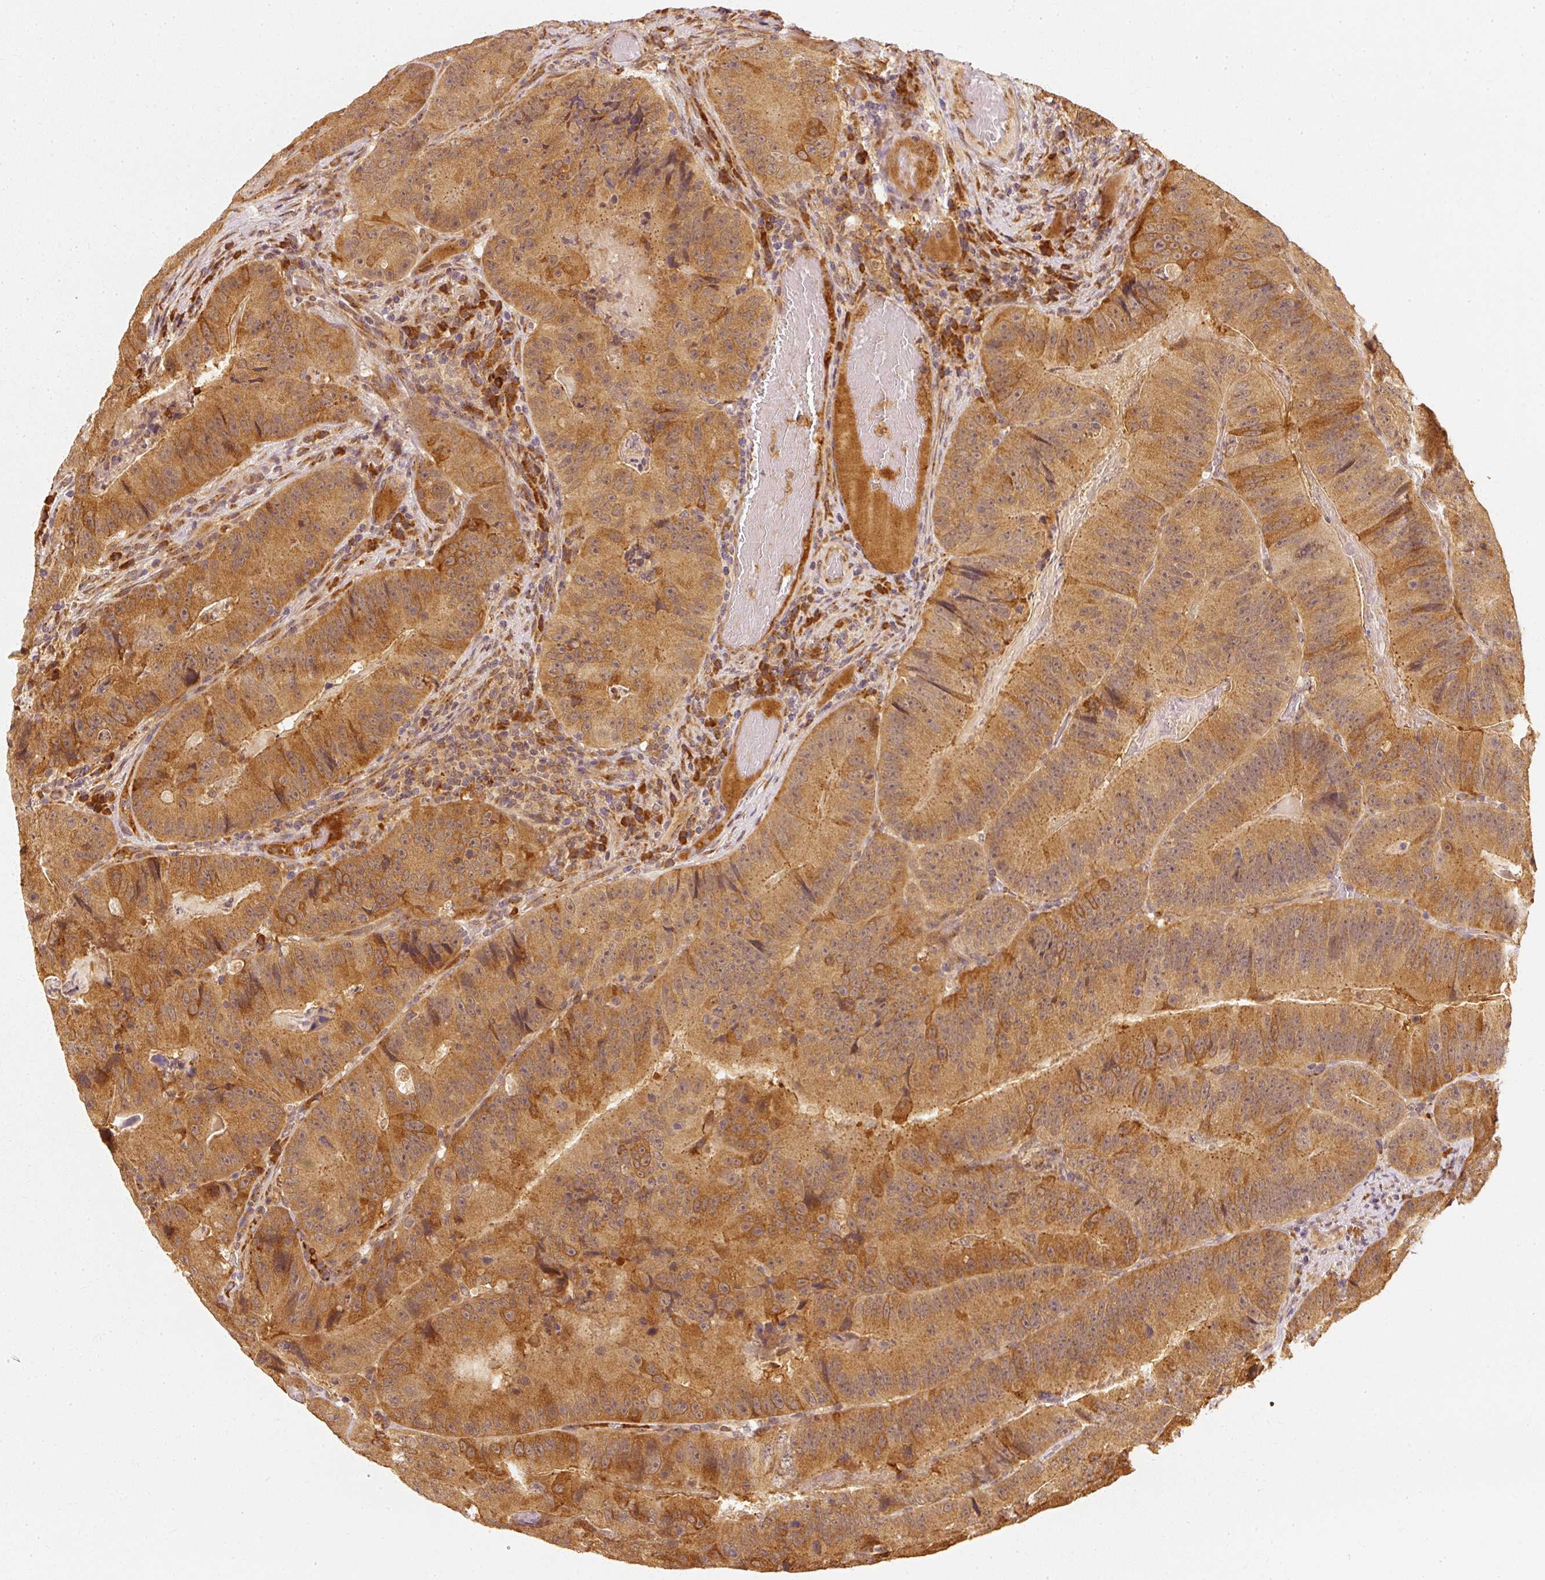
{"staining": {"intensity": "strong", "quantity": ">75%", "location": "cytoplasmic/membranous"}, "tissue": "colorectal cancer", "cell_type": "Tumor cells", "image_type": "cancer", "snomed": [{"axis": "morphology", "description": "Adenocarcinoma, NOS"}, {"axis": "topography", "description": "Colon"}], "caption": "IHC (DAB (3,3'-diaminobenzidine)) staining of human adenocarcinoma (colorectal) shows strong cytoplasmic/membranous protein expression in approximately >75% of tumor cells. The staining is performed using DAB brown chromogen to label protein expression. The nuclei are counter-stained blue using hematoxylin.", "gene": "EEF1A2", "patient": {"sex": "female", "age": 86}}